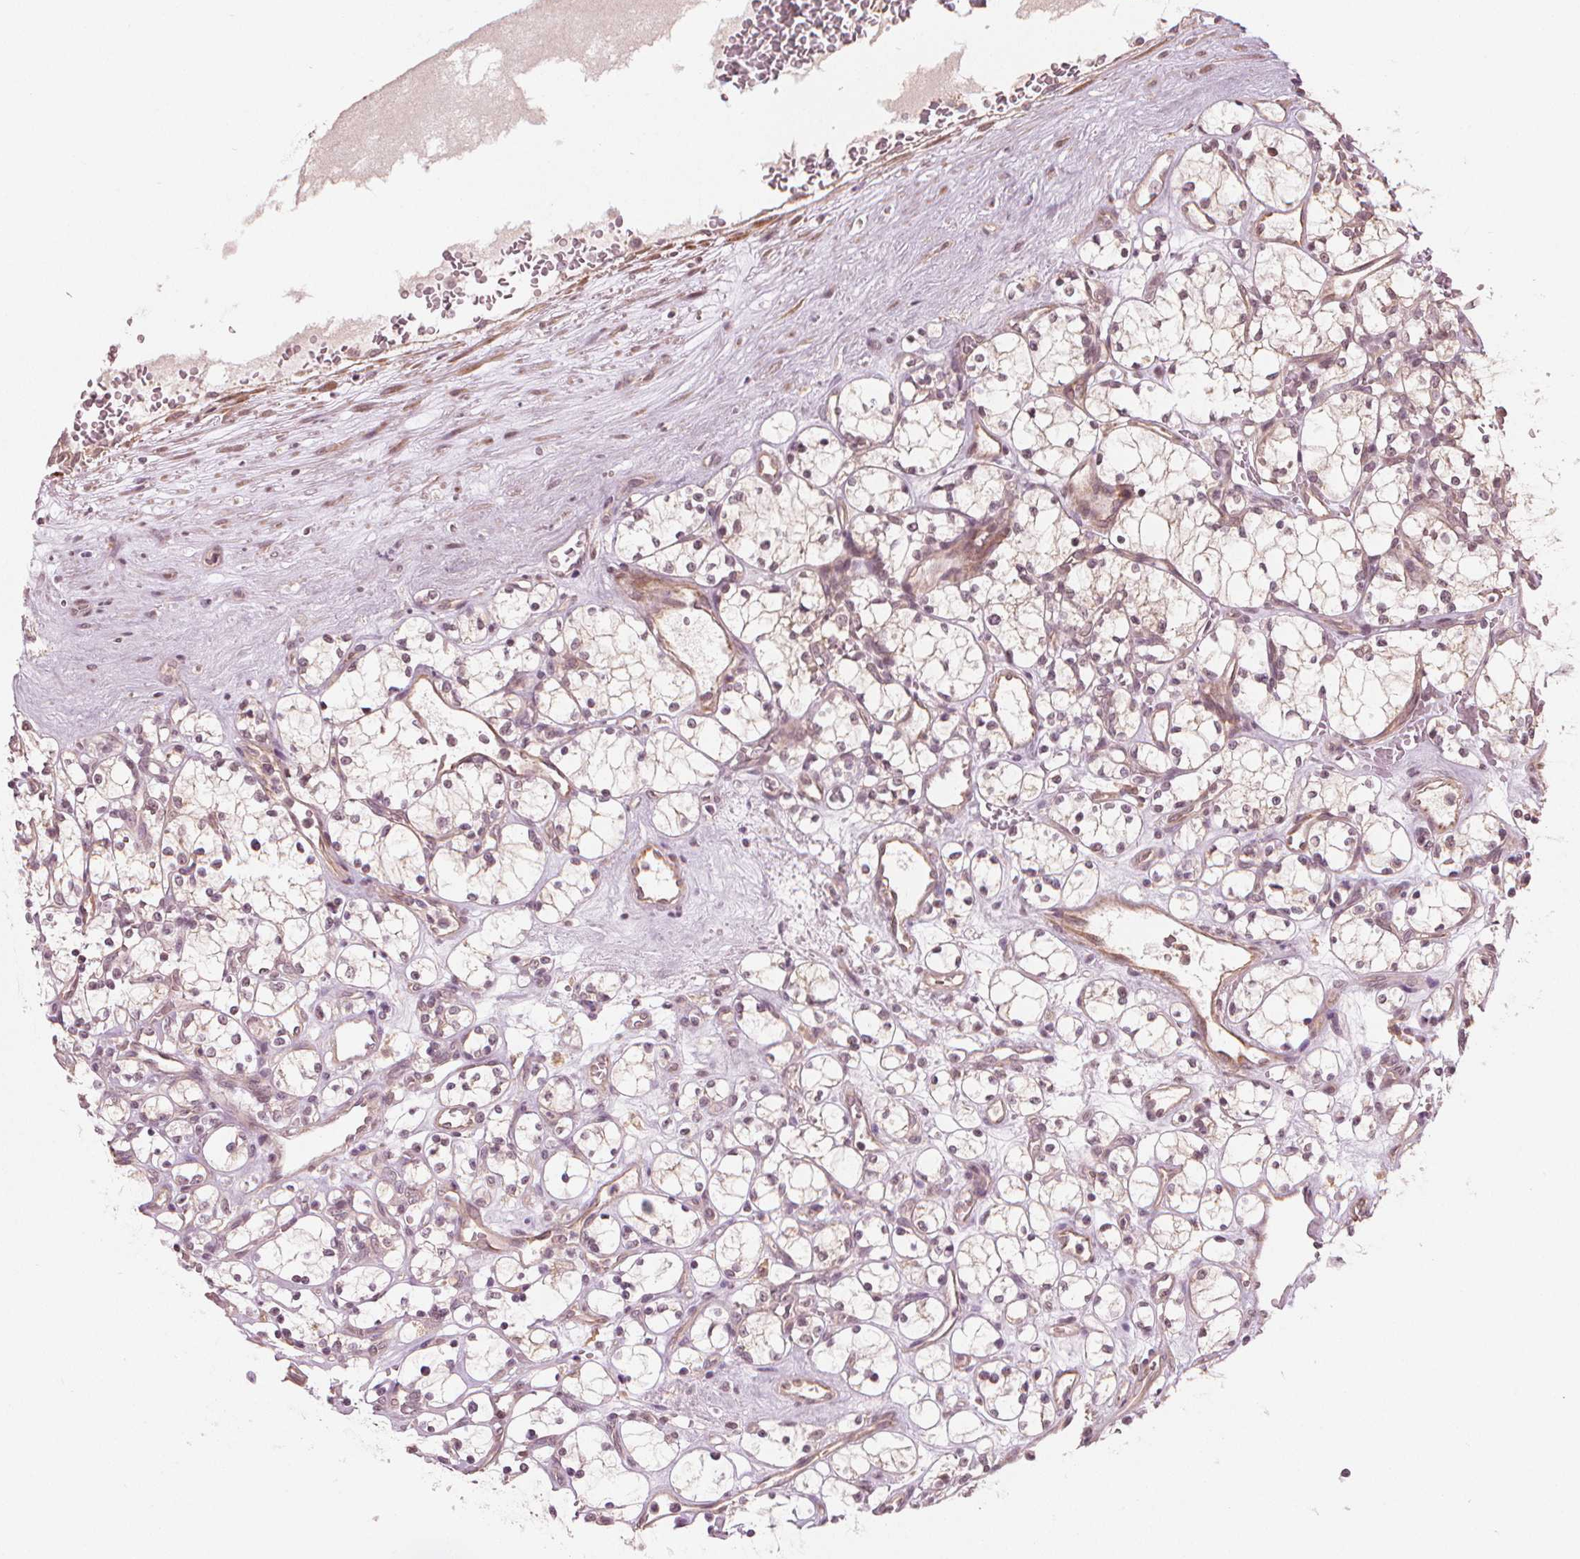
{"staining": {"intensity": "negative", "quantity": "none", "location": "none"}, "tissue": "renal cancer", "cell_type": "Tumor cells", "image_type": "cancer", "snomed": [{"axis": "morphology", "description": "Adenocarcinoma, NOS"}, {"axis": "topography", "description": "Kidney"}], "caption": "This is a histopathology image of IHC staining of renal cancer (adenocarcinoma), which shows no positivity in tumor cells.", "gene": "CLBA1", "patient": {"sex": "female", "age": 69}}